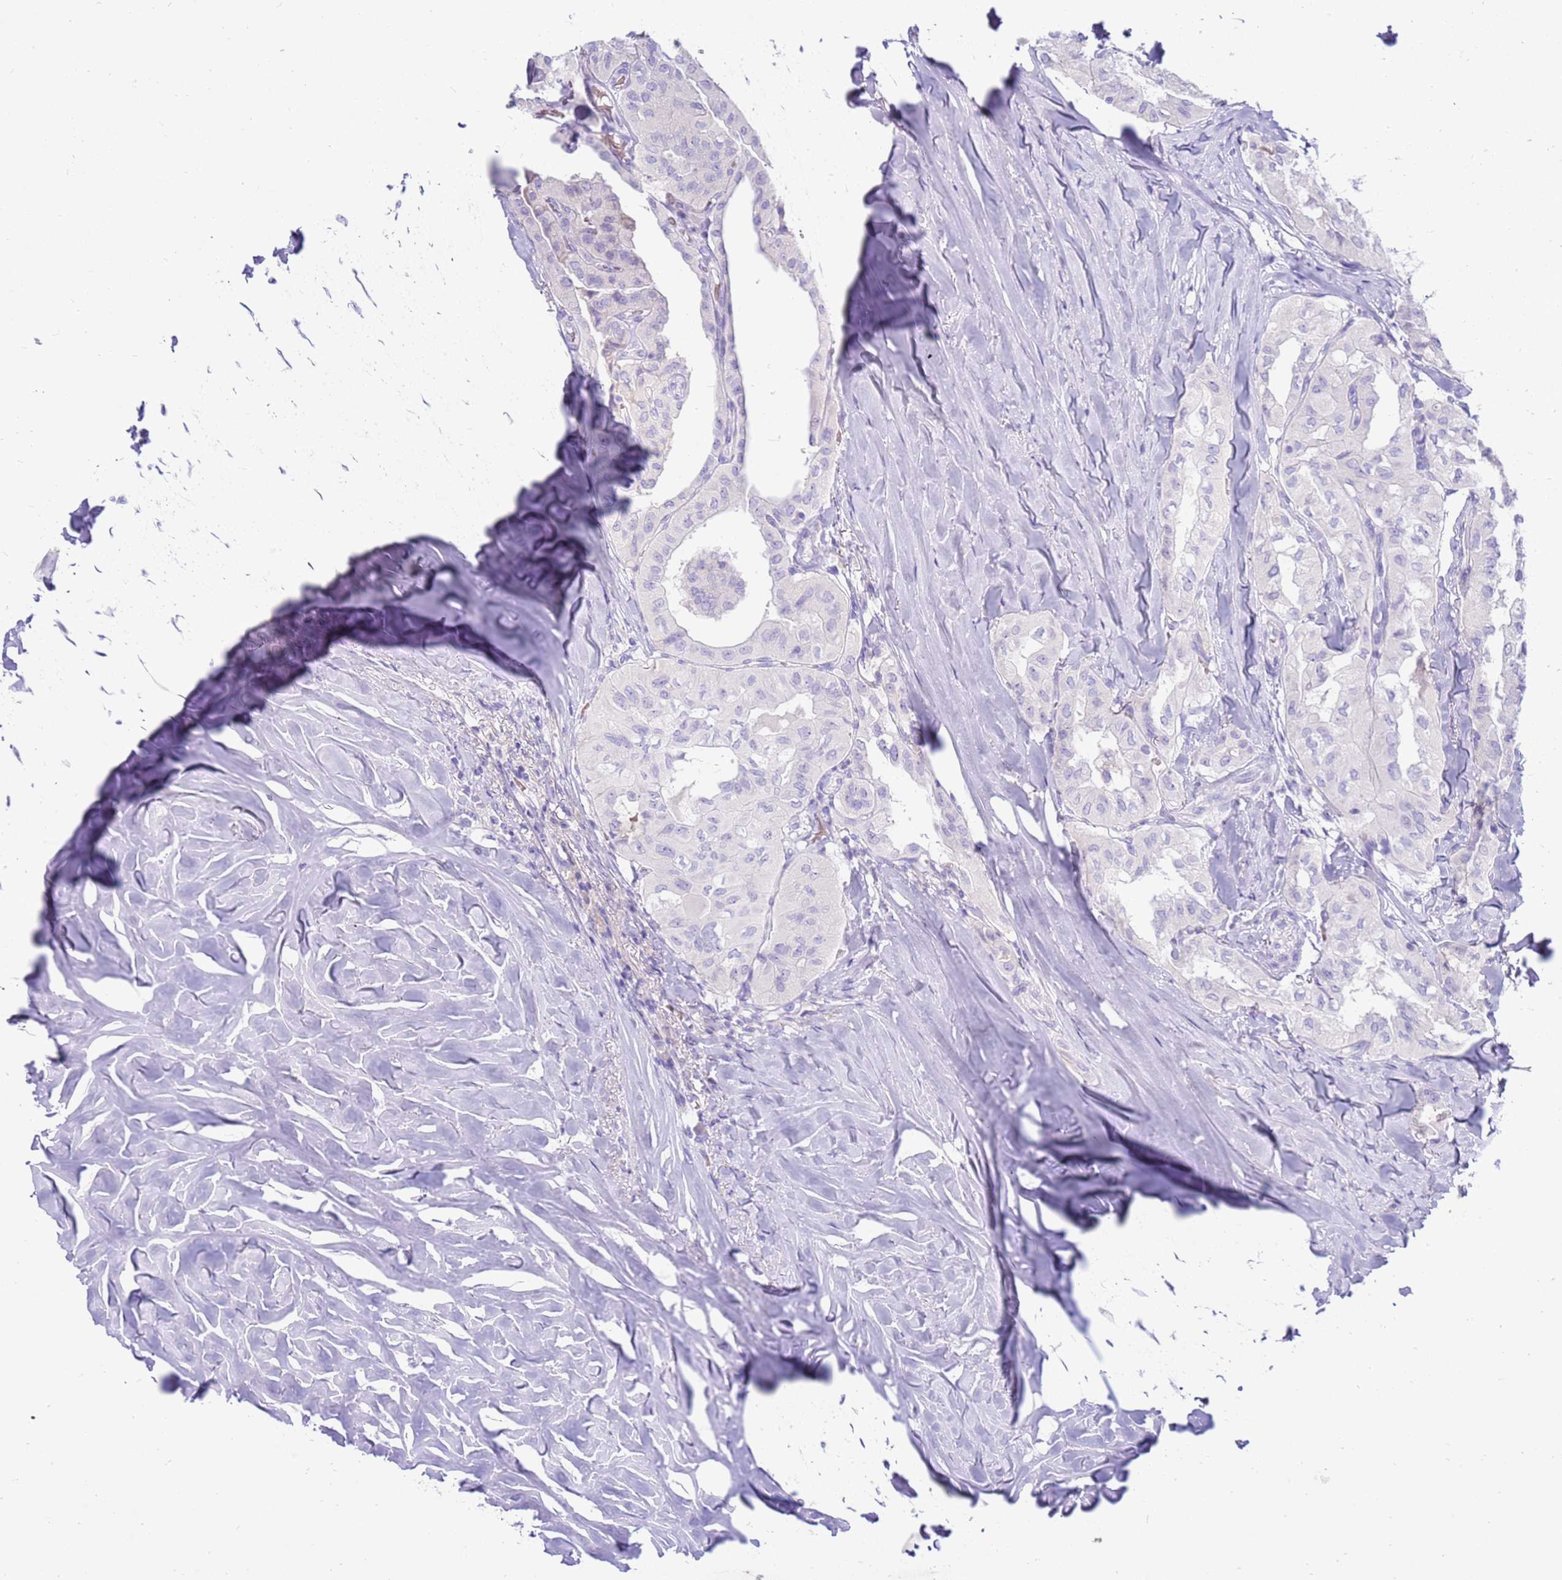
{"staining": {"intensity": "negative", "quantity": "none", "location": "none"}, "tissue": "thyroid cancer", "cell_type": "Tumor cells", "image_type": "cancer", "snomed": [{"axis": "morphology", "description": "Papillary adenocarcinoma, NOS"}, {"axis": "topography", "description": "Thyroid gland"}], "caption": "A histopathology image of thyroid papillary adenocarcinoma stained for a protein shows no brown staining in tumor cells. Brightfield microscopy of immunohistochemistry stained with DAB (brown) and hematoxylin (blue), captured at high magnification.", "gene": "EVPLL", "patient": {"sex": "female", "age": 59}}